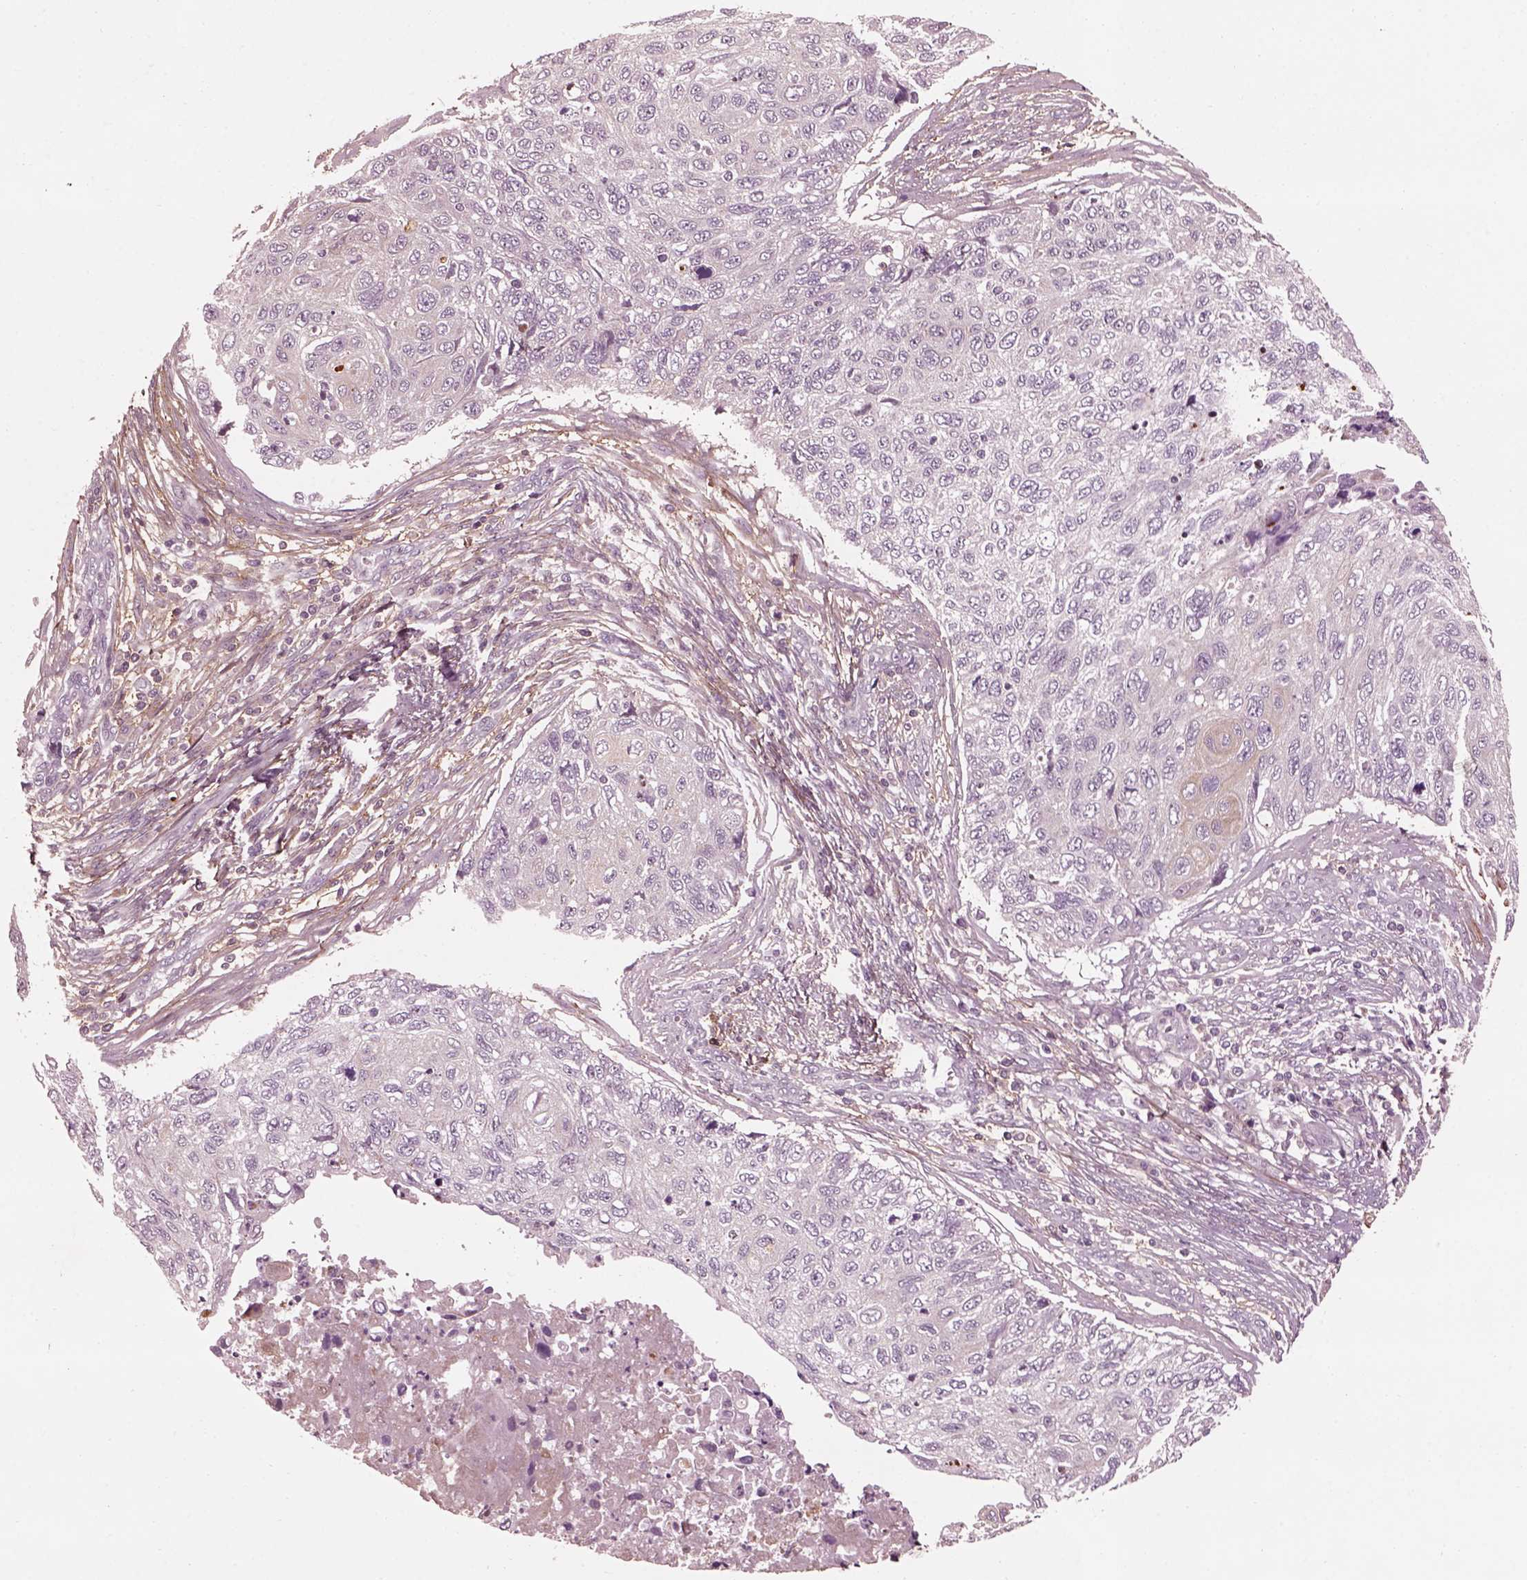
{"staining": {"intensity": "negative", "quantity": "none", "location": "none"}, "tissue": "cervical cancer", "cell_type": "Tumor cells", "image_type": "cancer", "snomed": [{"axis": "morphology", "description": "Squamous cell carcinoma, NOS"}, {"axis": "topography", "description": "Cervix"}], "caption": "DAB (3,3'-diaminobenzidine) immunohistochemical staining of cervical cancer (squamous cell carcinoma) exhibits no significant staining in tumor cells. Brightfield microscopy of IHC stained with DAB (3,3'-diaminobenzidine) (brown) and hematoxylin (blue), captured at high magnification.", "gene": "EFEMP1", "patient": {"sex": "female", "age": 70}}